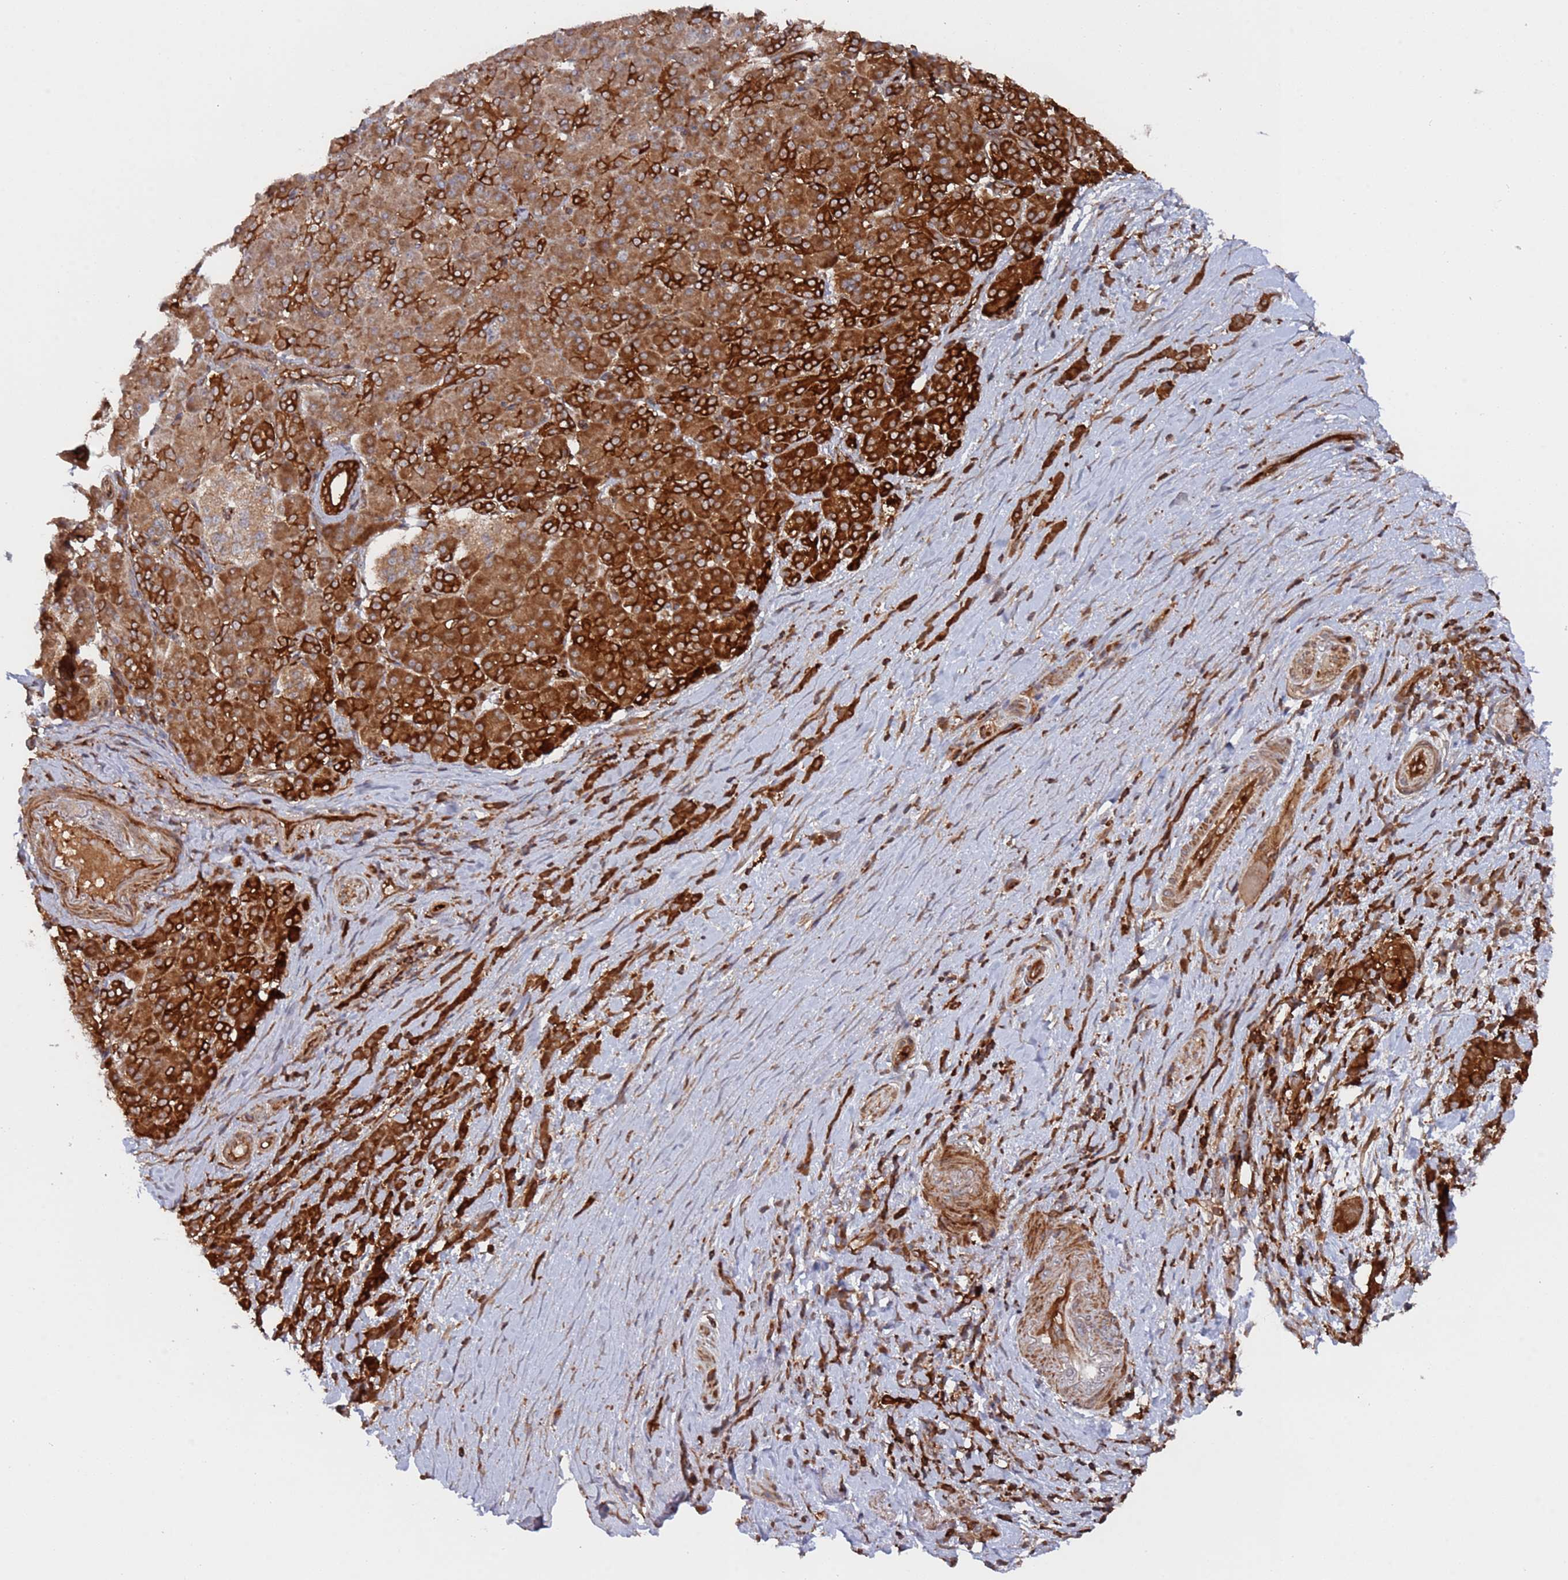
{"staining": {"intensity": "strong", "quantity": ">75%", "location": "cytoplasmic/membranous"}, "tissue": "pancreatic cancer", "cell_type": "Tumor cells", "image_type": "cancer", "snomed": [{"axis": "morphology", "description": "Normal tissue, NOS"}, {"axis": "morphology", "description": "Adenocarcinoma, NOS"}, {"axis": "topography", "description": "Pancreas"}], "caption": "Immunohistochemical staining of human pancreatic cancer (adenocarcinoma) shows strong cytoplasmic/membranous protein positivity in approximately >75% of tumor cells.", "gene": "DDX60", "patient": {"sex": "female", "age": 64}}